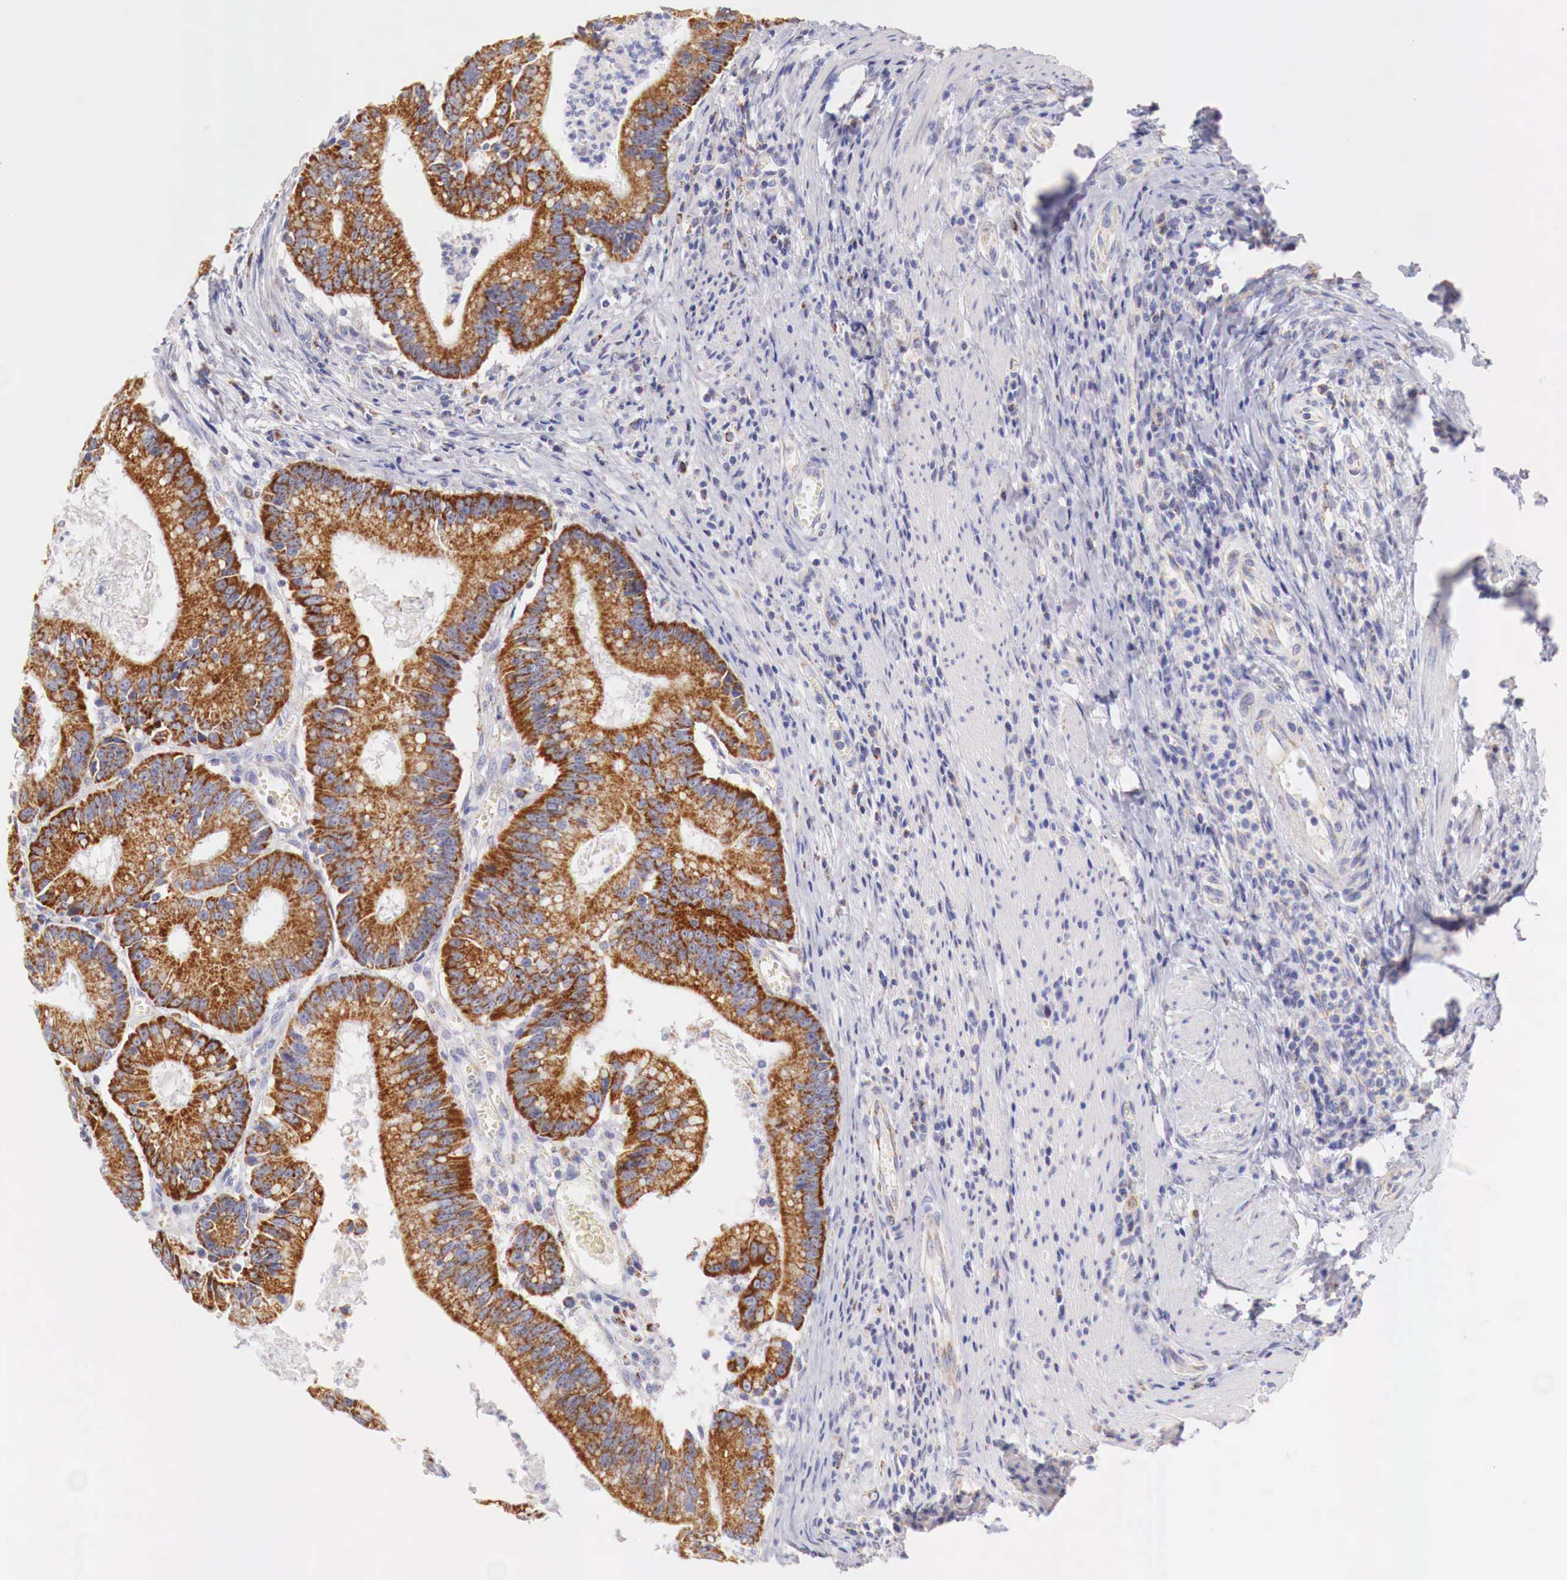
{"staining": {"intensity": "strong", "quantity": ">75%", "location": "cytoplasmic/membranous"}, "tissue": "colorectal cancer", "cell_type": "Tumor cells", "image_type": "cancer", "snomed": [{"axis": "morphology", "description": "Adenocarcinoma, NOS"}, {"axis": "topography", "description": "Rectum"}], "caption": "This micrograph demonstrates colorectal cancer (adenocarcinoma) stained with IHC to label a protein in brown. The cytoplasmic/membranous of tumor cells show strong positivity for the protein. Nuclei are counter-stained blue.", "gene": "IDH3G", "patient": {"sex": "female", "age": 81}}